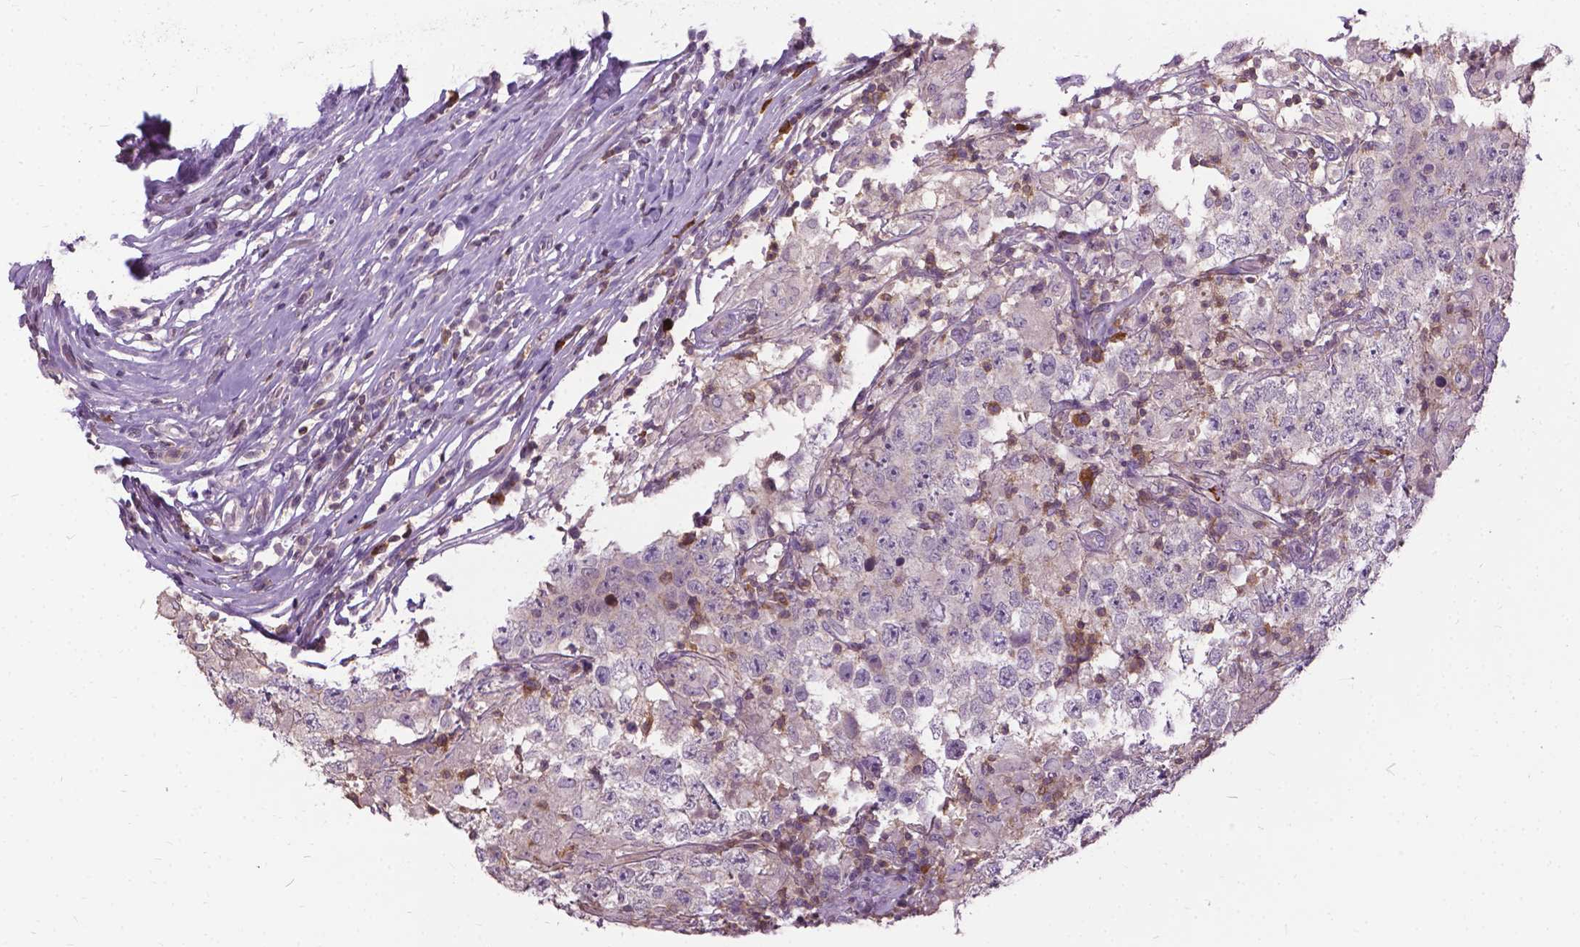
{"staining": {"intensity": "negative", "quantity": "none", "location": "none"}, "tissue": "testis cancer", "cell_type": "Tumor cells", "image_type": "cancer", "snomed": [{"axis": "morphology", "description": "Seminoma, NOS"}, {"axis": "morphology", "description": "Carcinoma, Embryonal, NOS"}, {"axis": "topography", "description": "Testis"}], "caption": "Tumor cells are negative for brown protein staining in testis cancer.", "gene": "JAK3", "patient": {"sex": "male", "age": 41}}